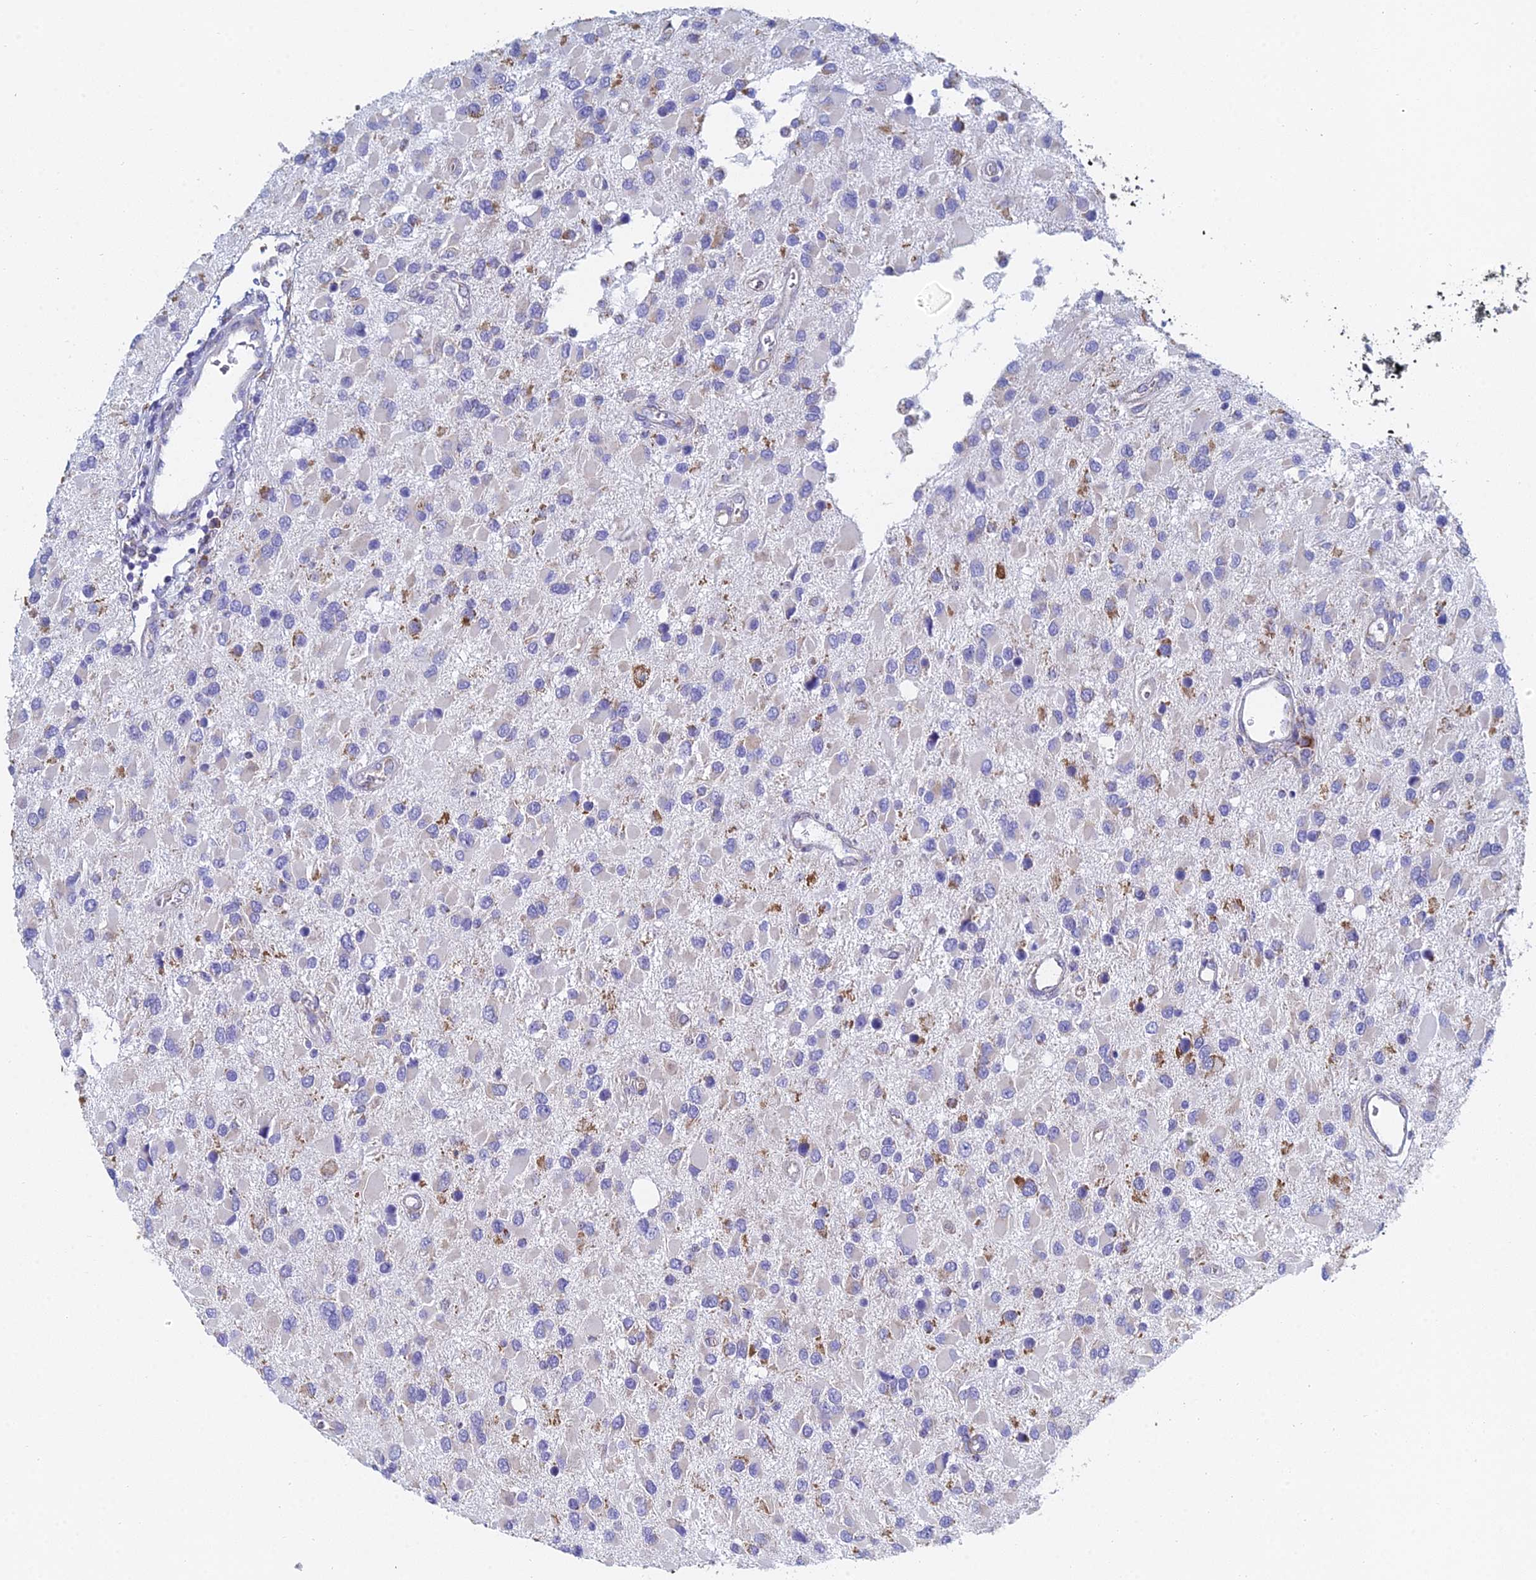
{"staining": {"intensity": "moderate", "quantity": "<25%", "location": "cytoplasmic/membranous"}, "tissue": "glioma", "cell_type": "Tumor cells", "image_type": "cancer", "snomed": [{"axis": "morphology", "description": "Glioma, malignant, High grade"}, {"axis": "topography", "description": "Brain"}], "caption": "Tumor cells display low levels of moderate cytoplasmic/membranous staining in approximately <25% of cells in high-grade glioma (malignant).", "gene": "CRACR2B", "patient": {"sex": "male", "age": 53}}